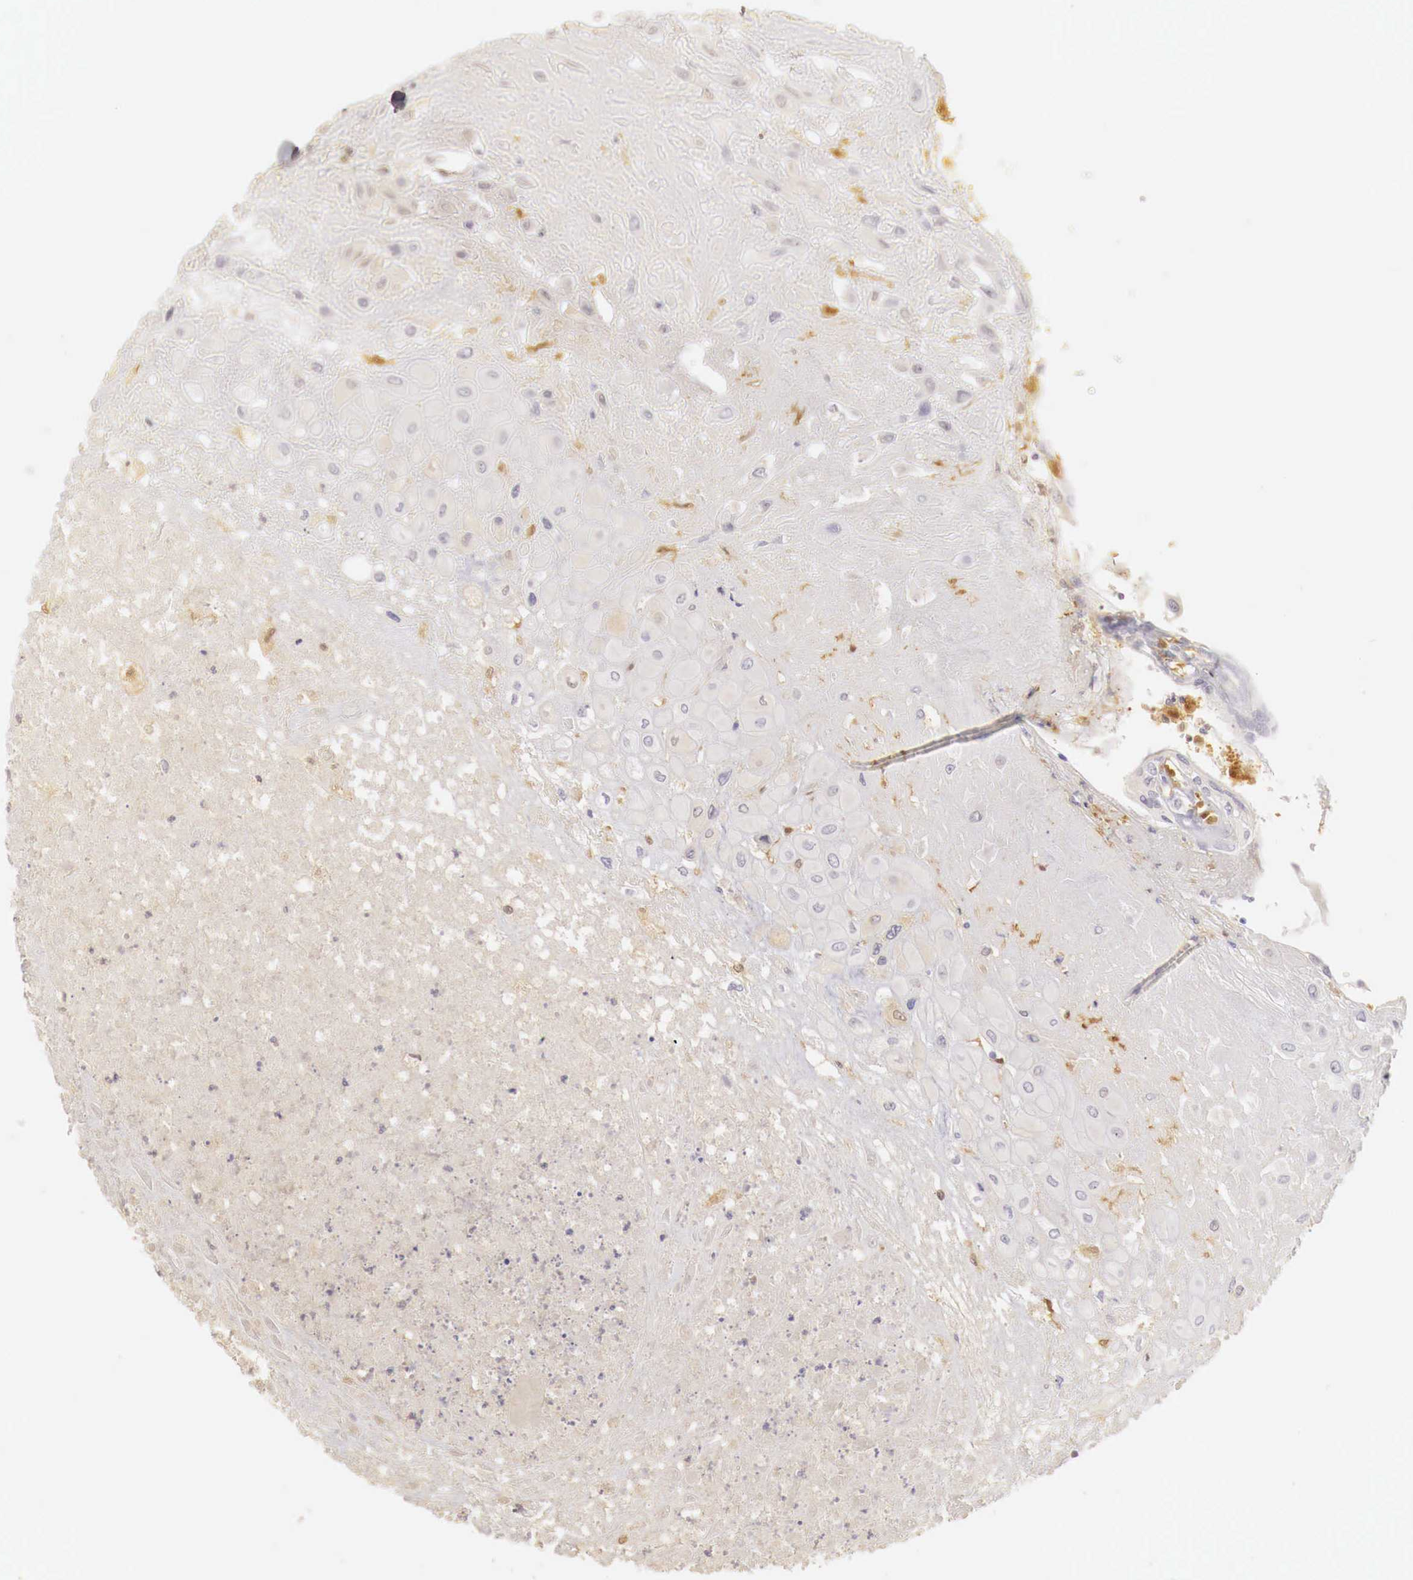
{"staining": {"intensity": "negative", "quantity": "none", "location": "none"}, "tissue": "placenta", "cell_type": "Decidual cells", "image_type": "normal", "snomed": [{"axis": "morphology", "description": "Normal tissue, NOS"}, {"axis": "topography", "description": "Placenta"}], "caption": "The photomicrograph exhibits no significant expression in decidual cells of placenta.", "gene": "RENBP", "patient": {"sex": "female", "age": 31}}